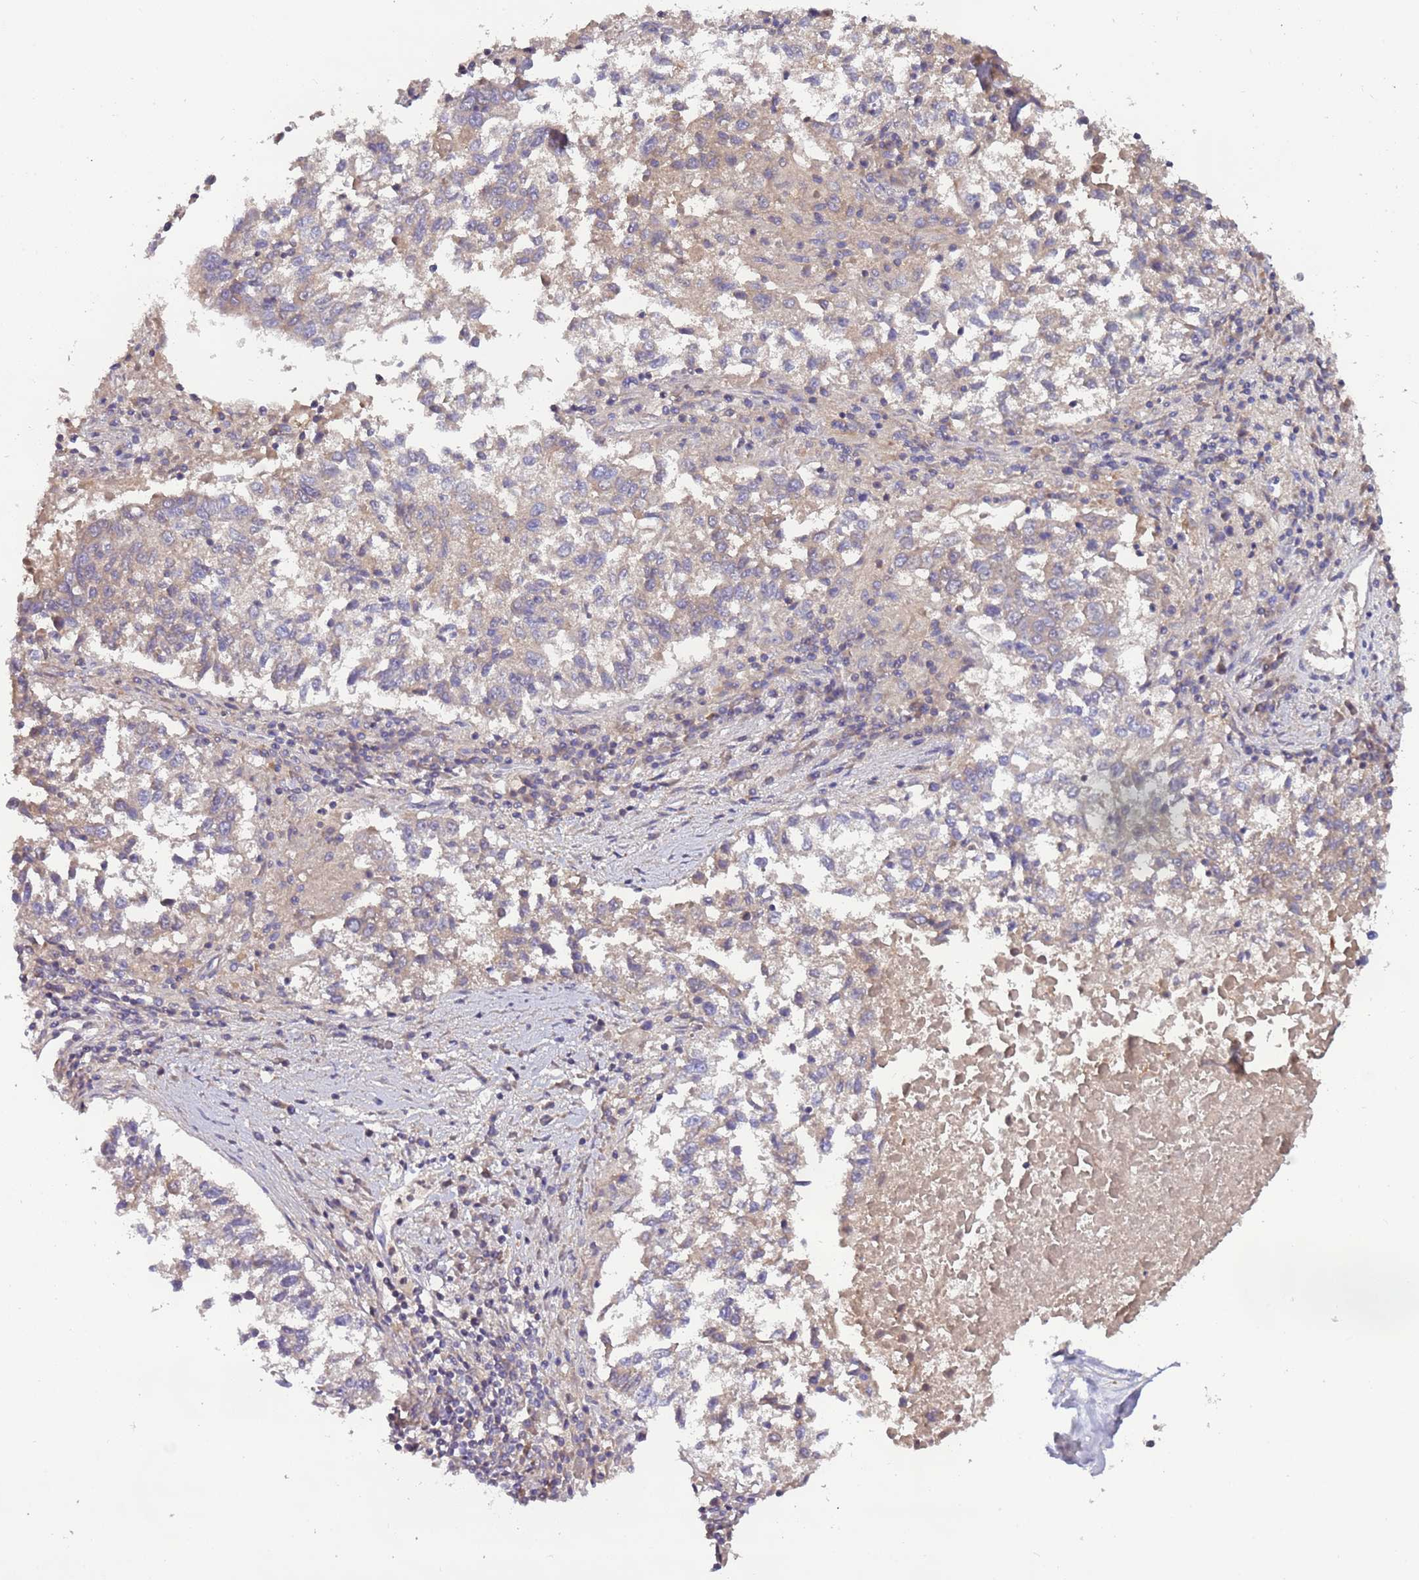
{"staining": {"intensity": "negative", "quantity": "none", "location": "none"}, "tissue": "lung cancer", "cell_type": "Tumor cells", "image_type": "cancer", "snomed": [{"axis": "morphology", "description": "Squamous cell carcinoma, NOS"}, {"axis": "topography", "description": "Lung"}], "caption": "Tumor cells are negative for brown protein staining in lung cancer (squamous cell carcinoma).", "gene": "IGIP", "patient": {"sex": "male", "age": 73}}